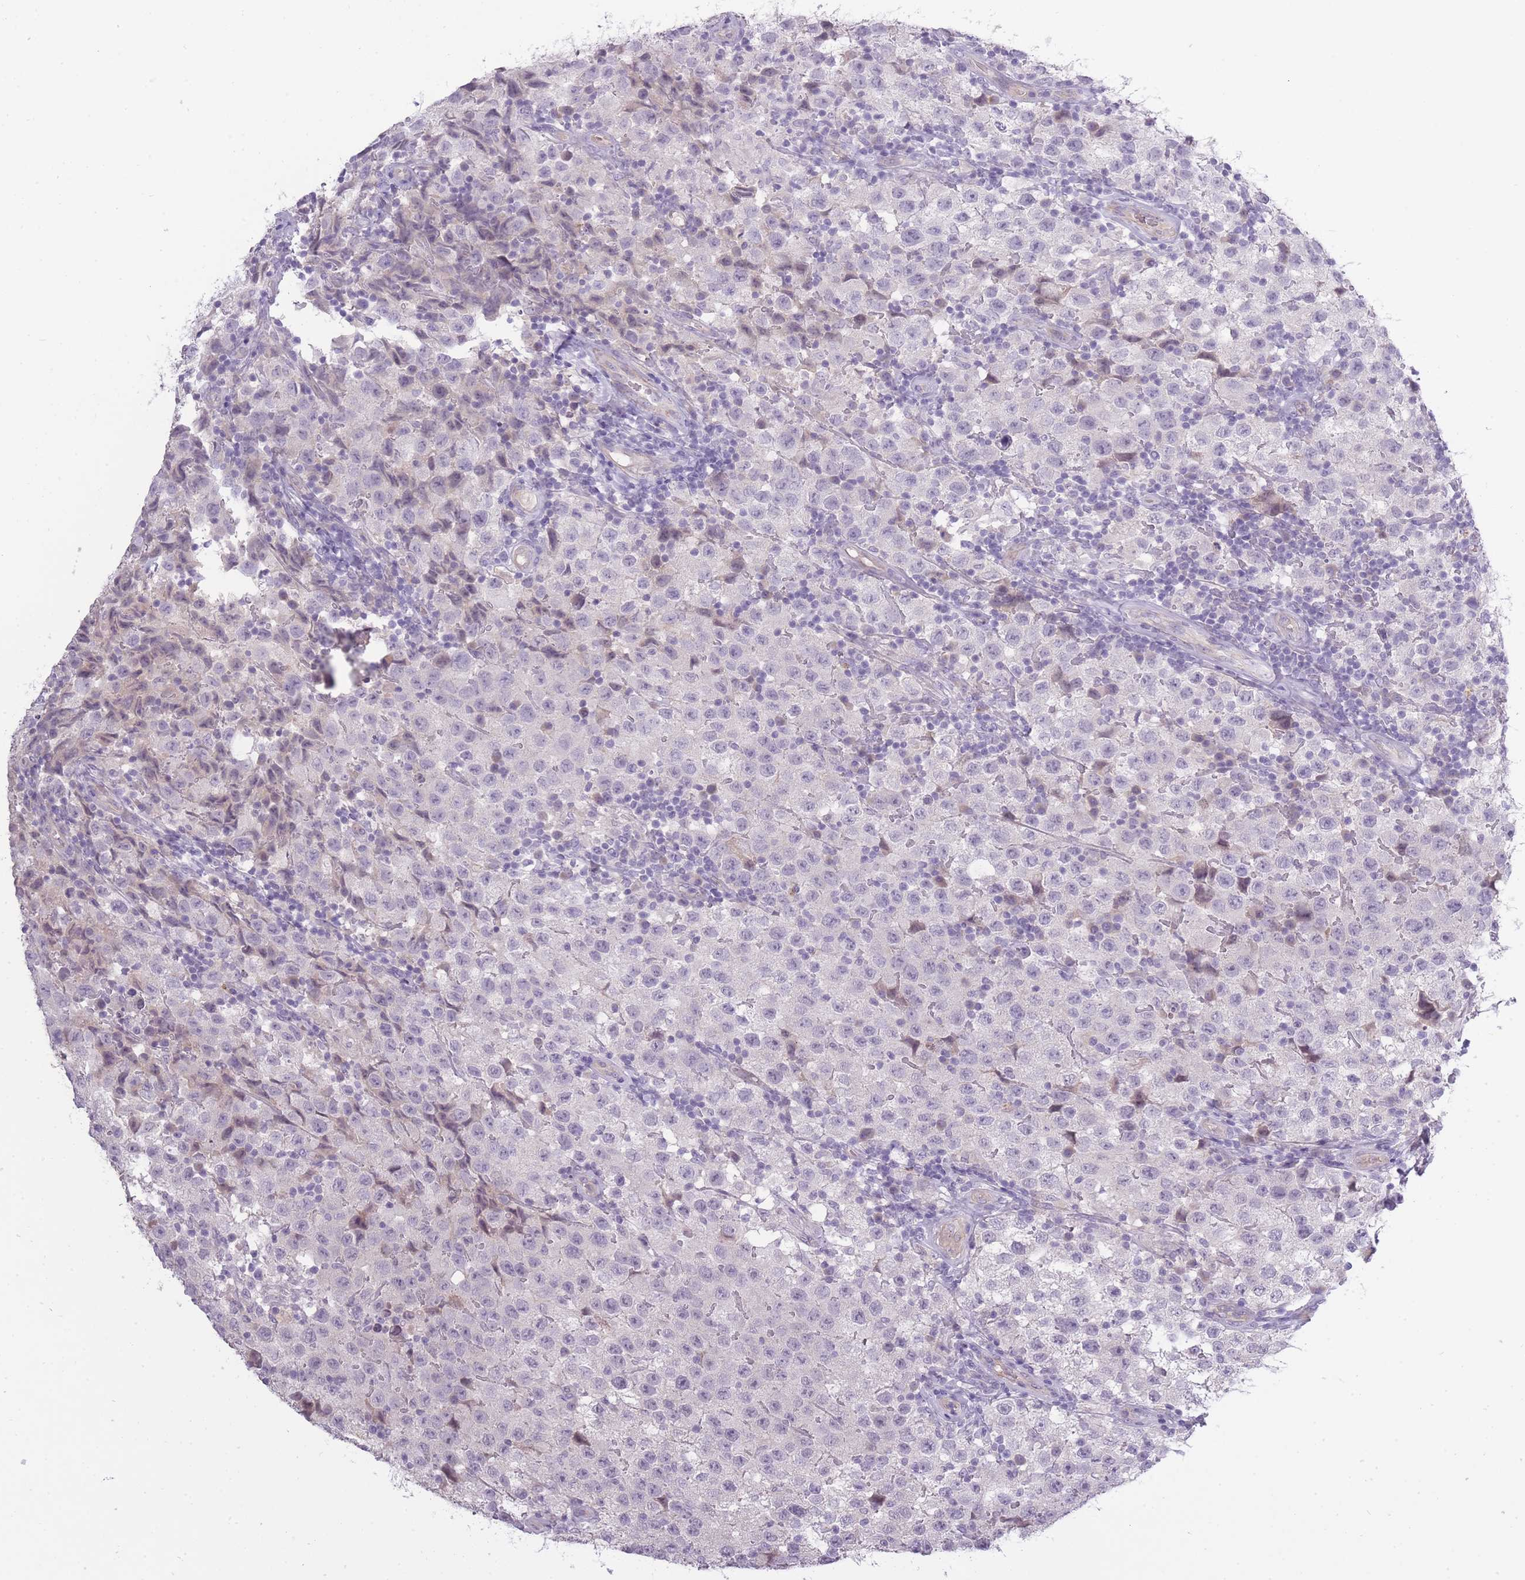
{"staining": {"intensity": "negative", "quantity": "none", "location": "none"}, "tissue": "testis cancer", "cell_type": "Tumor cells", "image_type": "cancer", "snomed": [{"axis": "morphology", "description": "Seminoma, NOS"}, {"axis": "morphology", "description": "Carcinoma, Embryonal, NOS"}, {"axis": "topography", "description": "Testis"}], "caption": "Immunohistochemistry photomicrograph of human testis seminoma stained for a protein (brown), which exhibits no staining in tumor cells. (DAB (3,3'-diaminobenzidine) immunohistochemistry with hematoxylin counter stain).", "gene": "SLC8A2", "patient": {"sex": "male", "age": 41}}